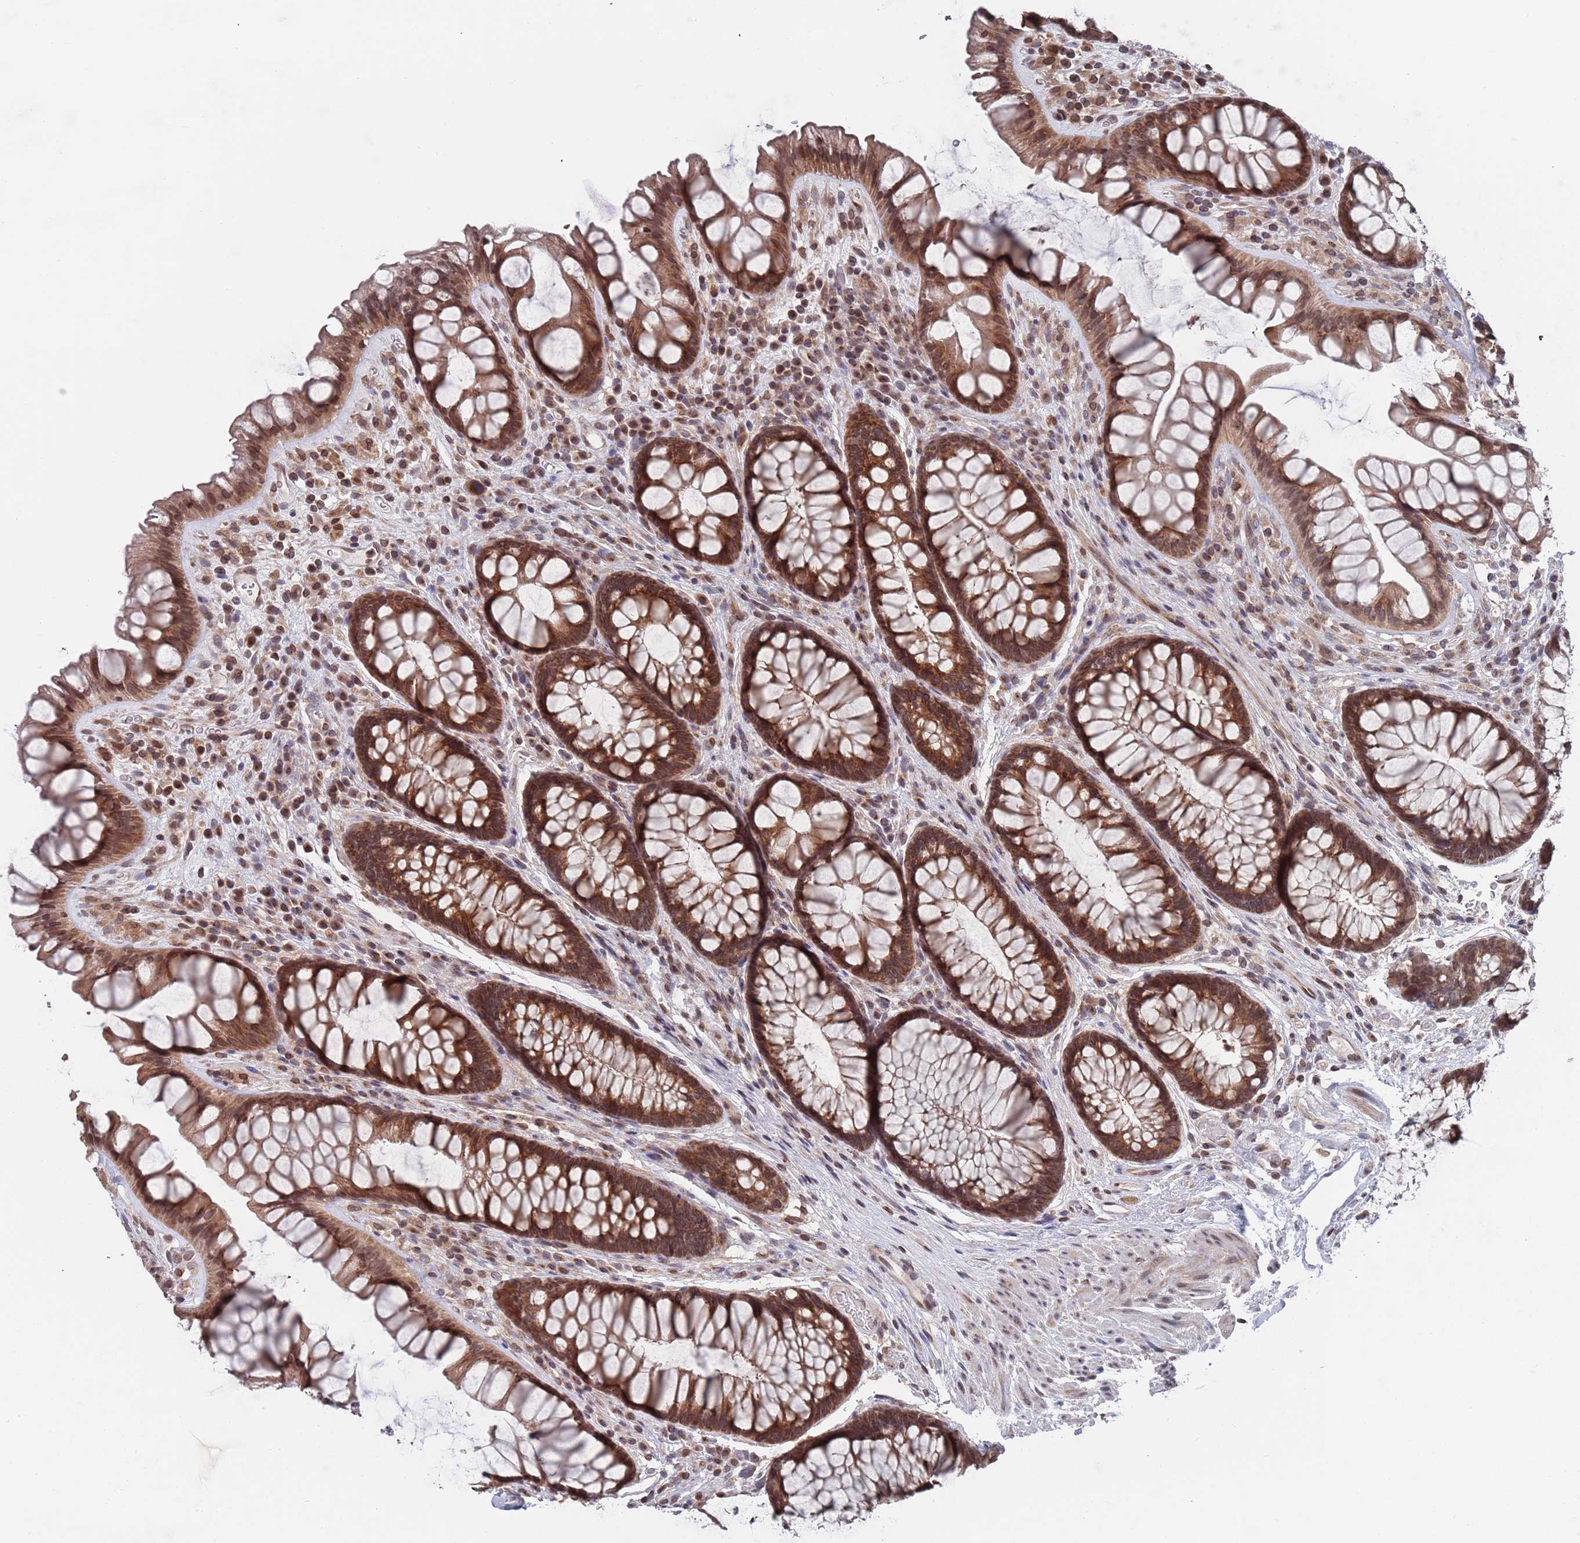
{"staining": {"intensity": "strong", "quantity": ">75%", "location": "cytoplasmic/membranous,nuclear"}, "tissue": "rectum", "cell_type": "Glandular cells", "image_type": "normal", "snomed": [{"axis": "morphology", "description": "Normal tissue, NOS"}, {"axis": "topography", "description": "Rectum"}], "caption": "Rectum stained with IHC demonstrates strong cytoplasmic/membranous,nuclear positivity in approximately >75% of glandular cells.", "gene": "SDHAF3", "patient": {"sex": "male", "age": 74}}